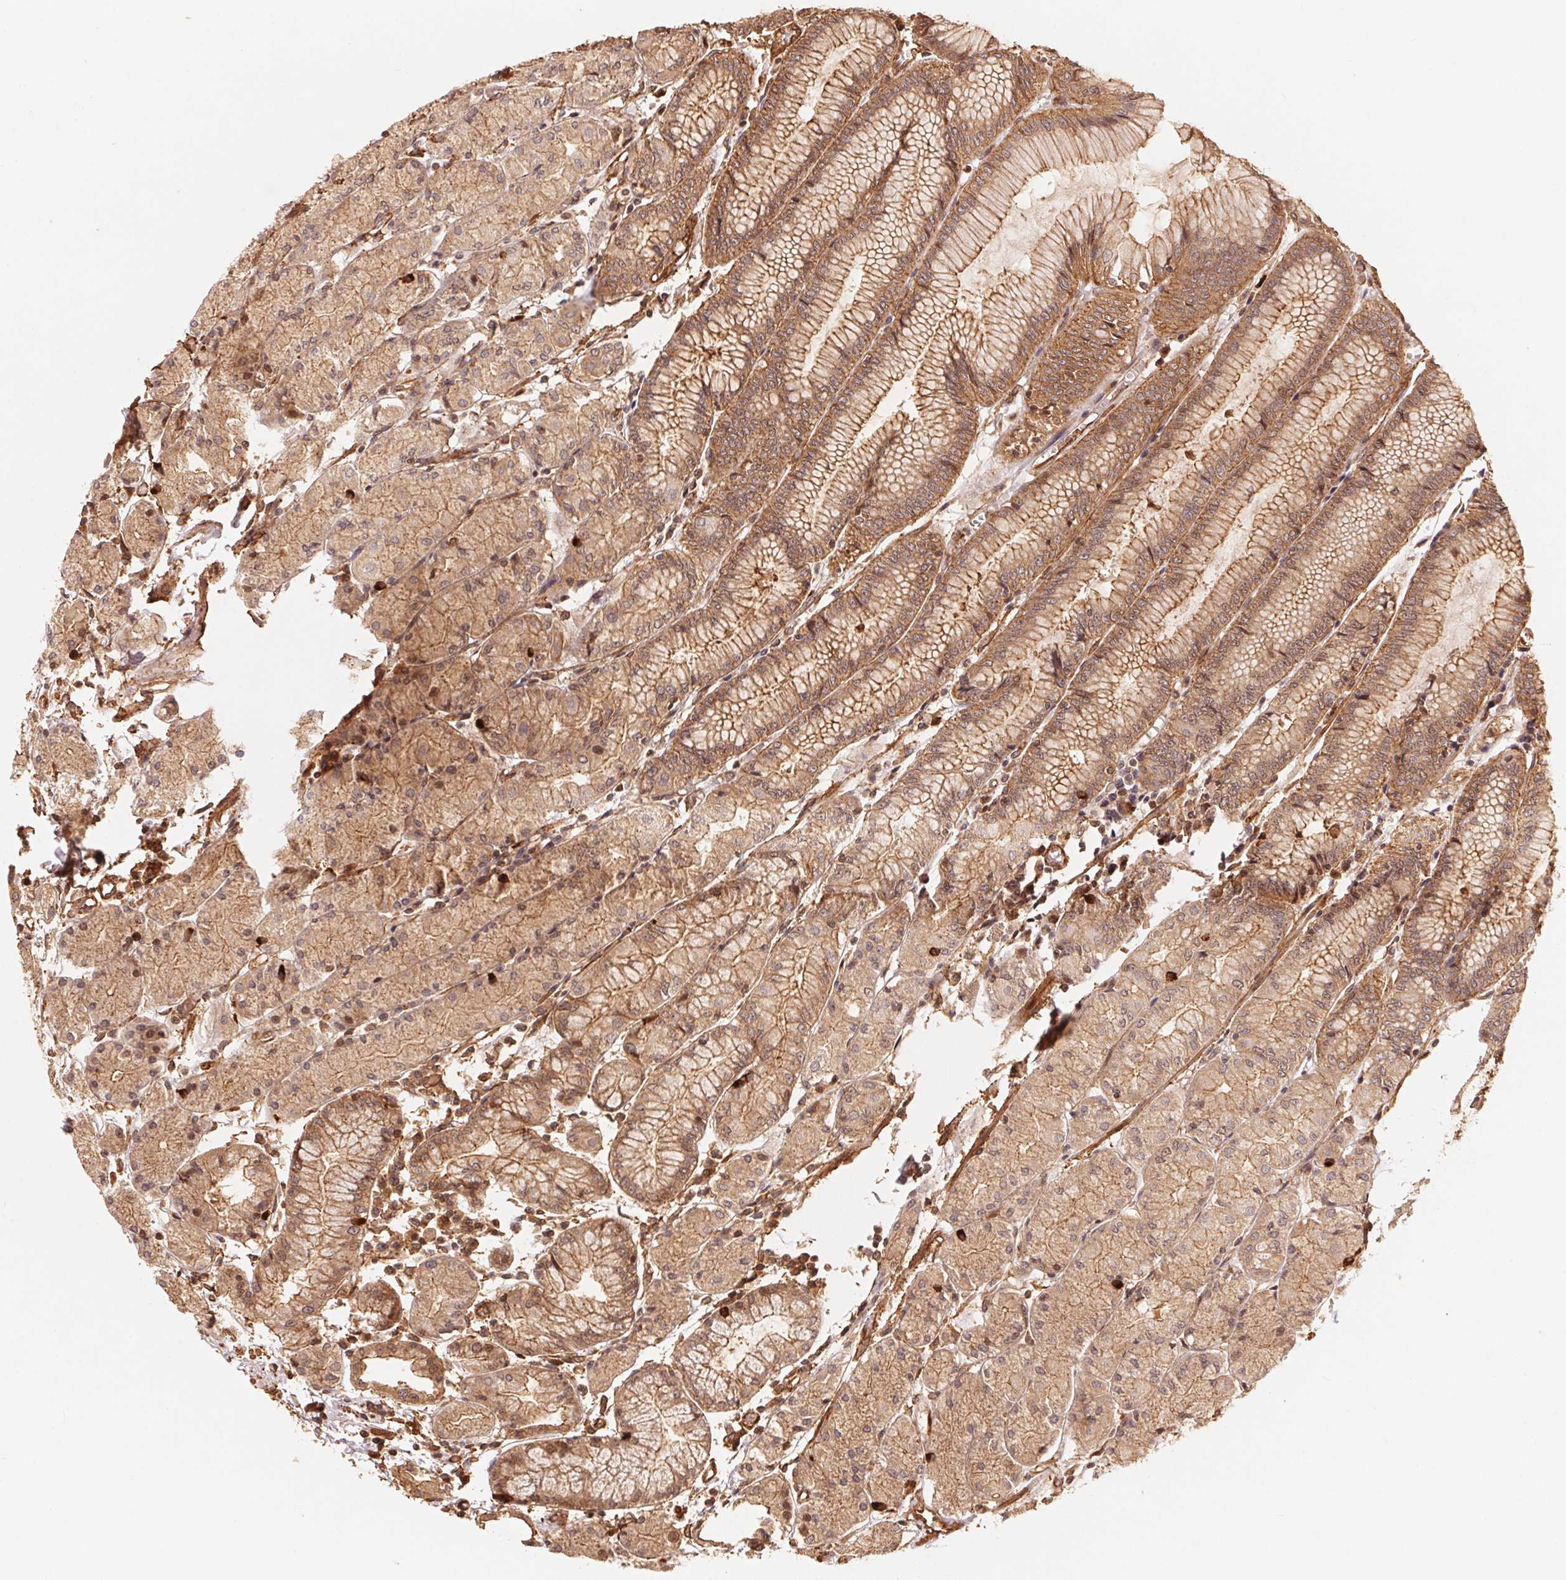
{"staining": {"intensity": "strong", "quantity": ">75%", "location": "cytoplasmic/membranous,nuclear"}, "tissue": "stomach", "cell_type": "Glandular cells", "image_type": "normal", "snomed": [{"axis": "morphology", "description": "Normal tissue, NOS"}, {"axis": "topography", "description": "Stomach, upper"}], "caption": "Brown immunohistochemical staining in benign human stomach shows strong cytoplasmic/membranous,nuclear staining in approximately >75% of glandular cells.", "gene": "TNIP2", "patient": {"sex": "male", "age": 69}}